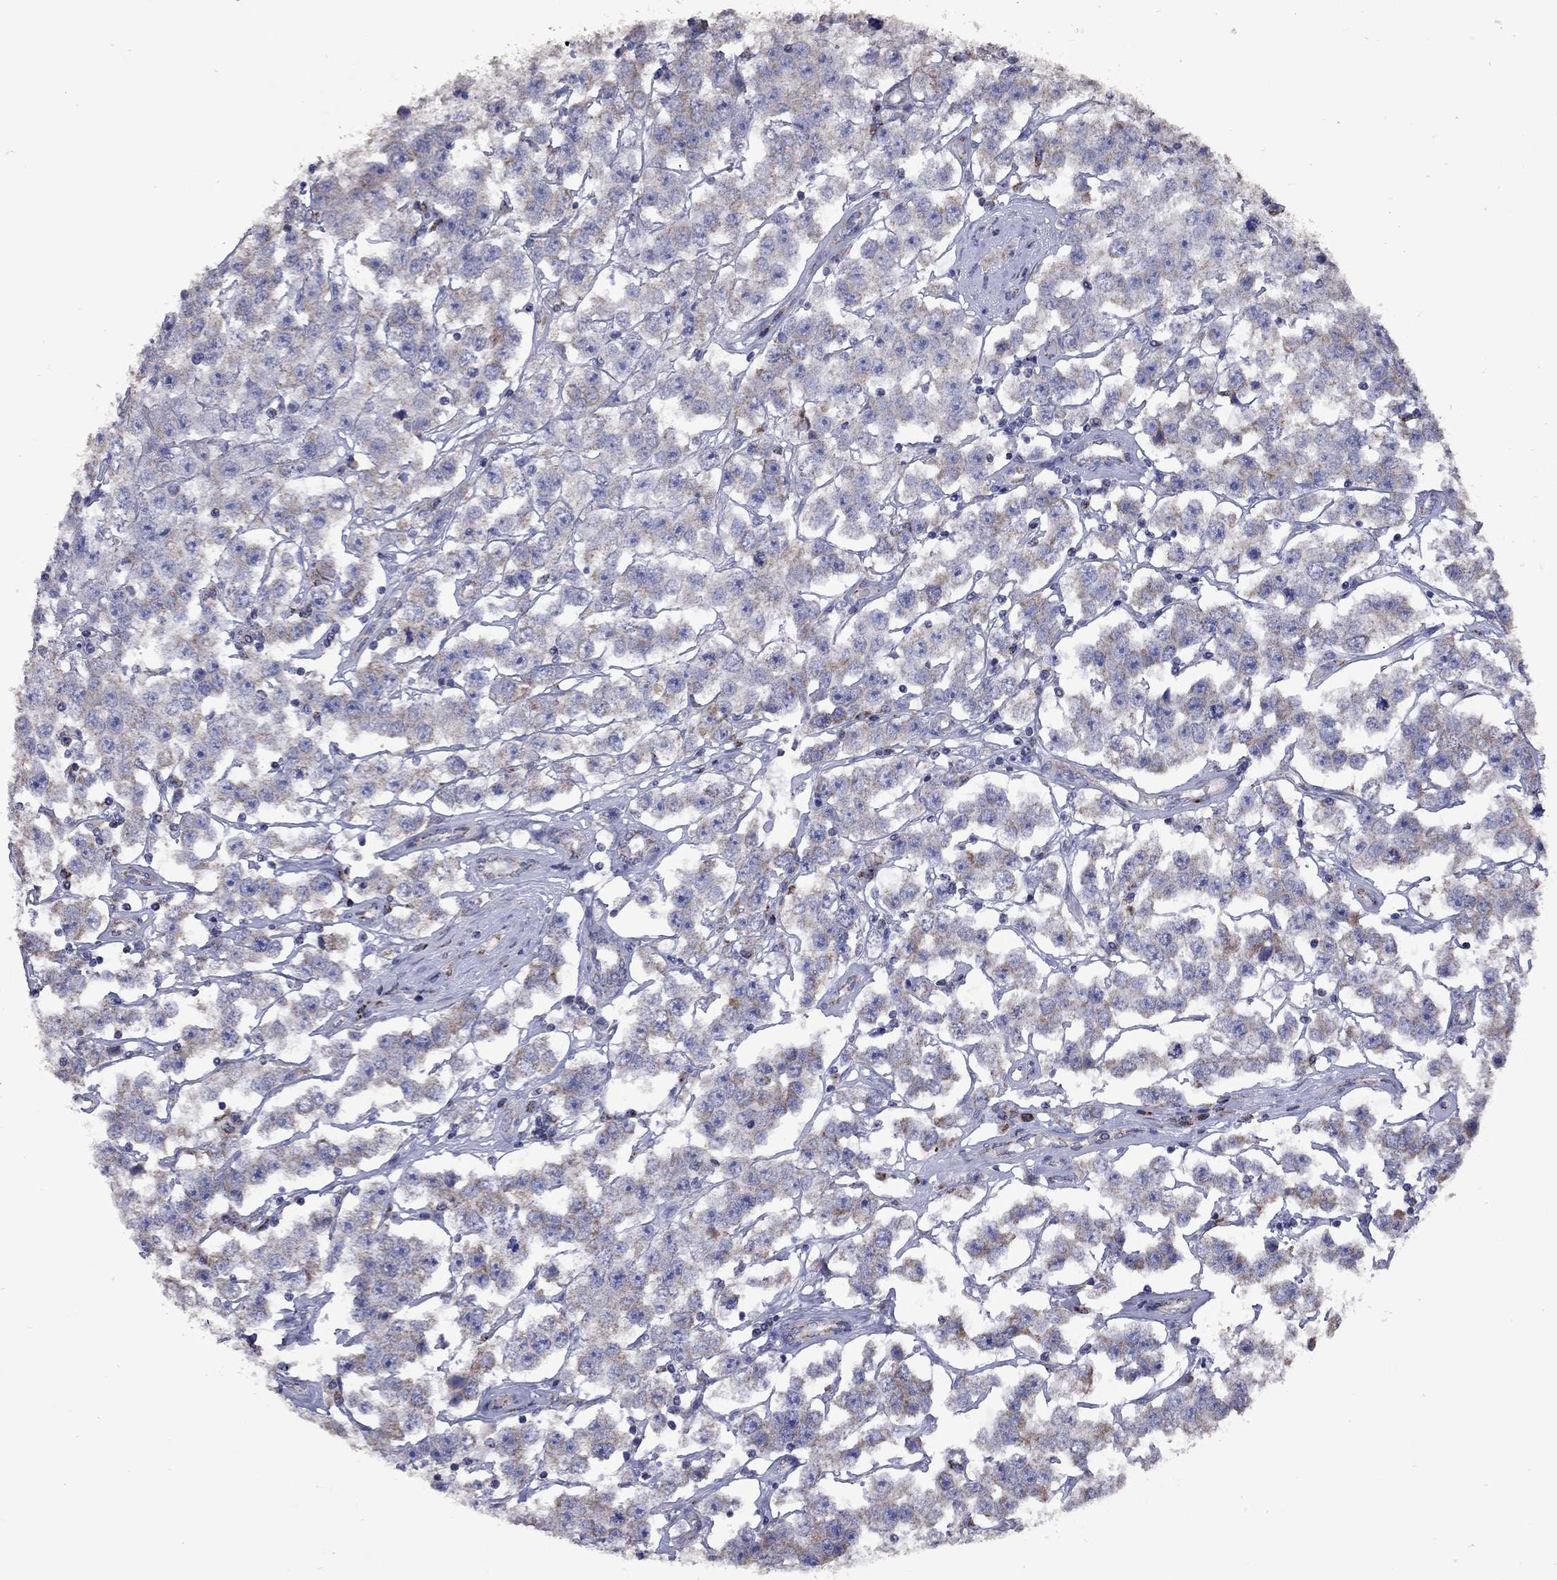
{"staining": {"intensity": "moderate", "quantity": "25%-75%", "location": "cytoplasmic/membranous"}, "tissue": "testis cancer", "cell_type": "Tumor cells", "image_type": "cancer", "snomed": [{"axis": "morphology", "description": "Seminoma, NOS"}, {"axis": "topography", "description": "Testis"}], "caption": "Immunohistochemistry photomicrograph of testis seminoma stained for a protein (brown), which shows medium levels of moderate cytoplasmic/membranous staining in approximately 25%-75% of tumor cells.", "gene": "NDUFB1", "patient": {"sex": "male", "age": 52}}